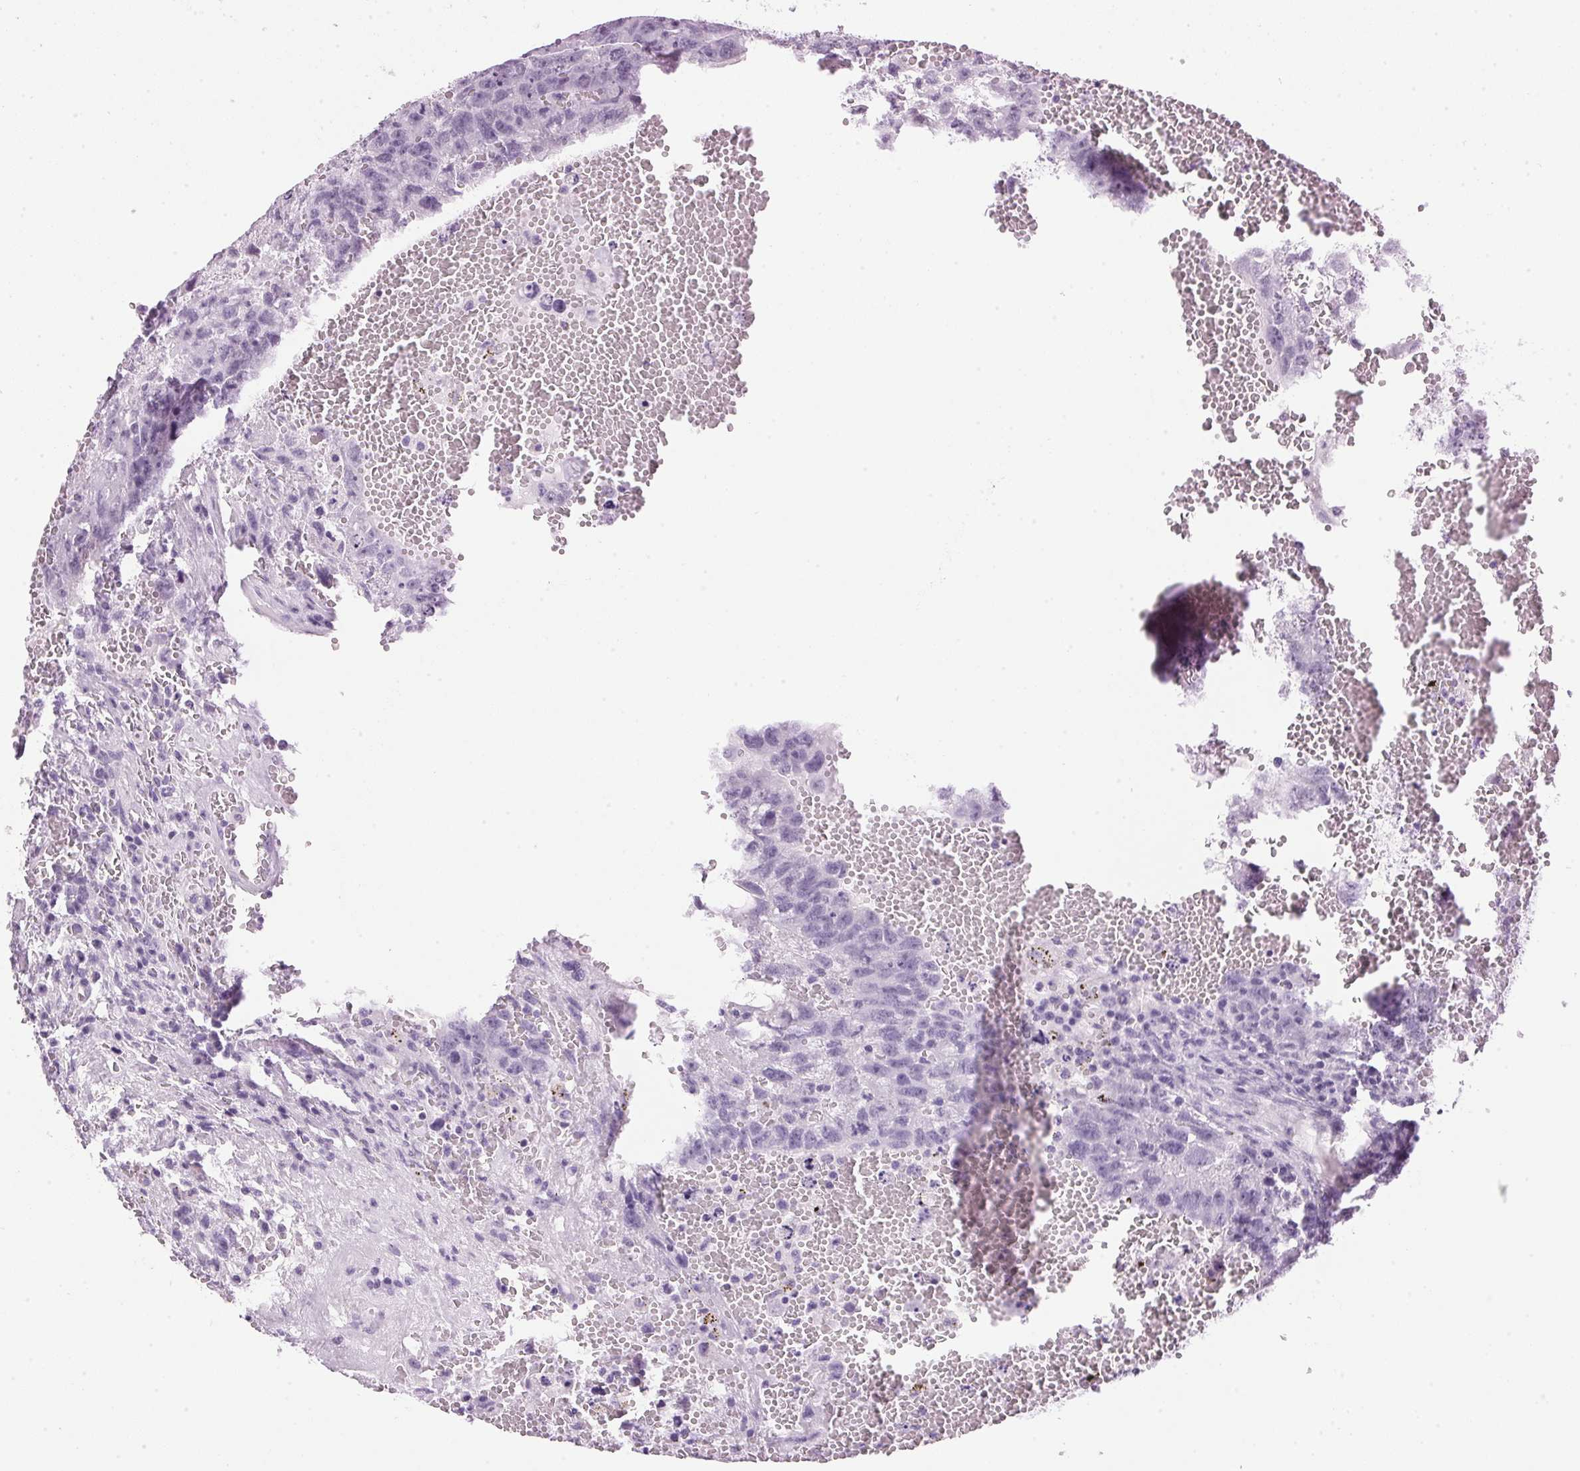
{"staining": {"intensity": "negative", "quantity": "none", "location": "none"}, "tissue": "testis cancer", "cell_type": "Tumor cells", "image_type": "cancer", "snomed": [{"axis": "morphology", "description": "Carcinoma, Embryonal, NOS"}, {"axis": "topography", "description": "Testis"}], "caption": "IHC photomicrograph of neoplastic tissue: testis cancer stained with DAB (3,3'-diaminobenzidine) displays no significant protein positivity in tumor cells.", "gene": "SP7", "patient": {"sex": "male", "age": 26}}